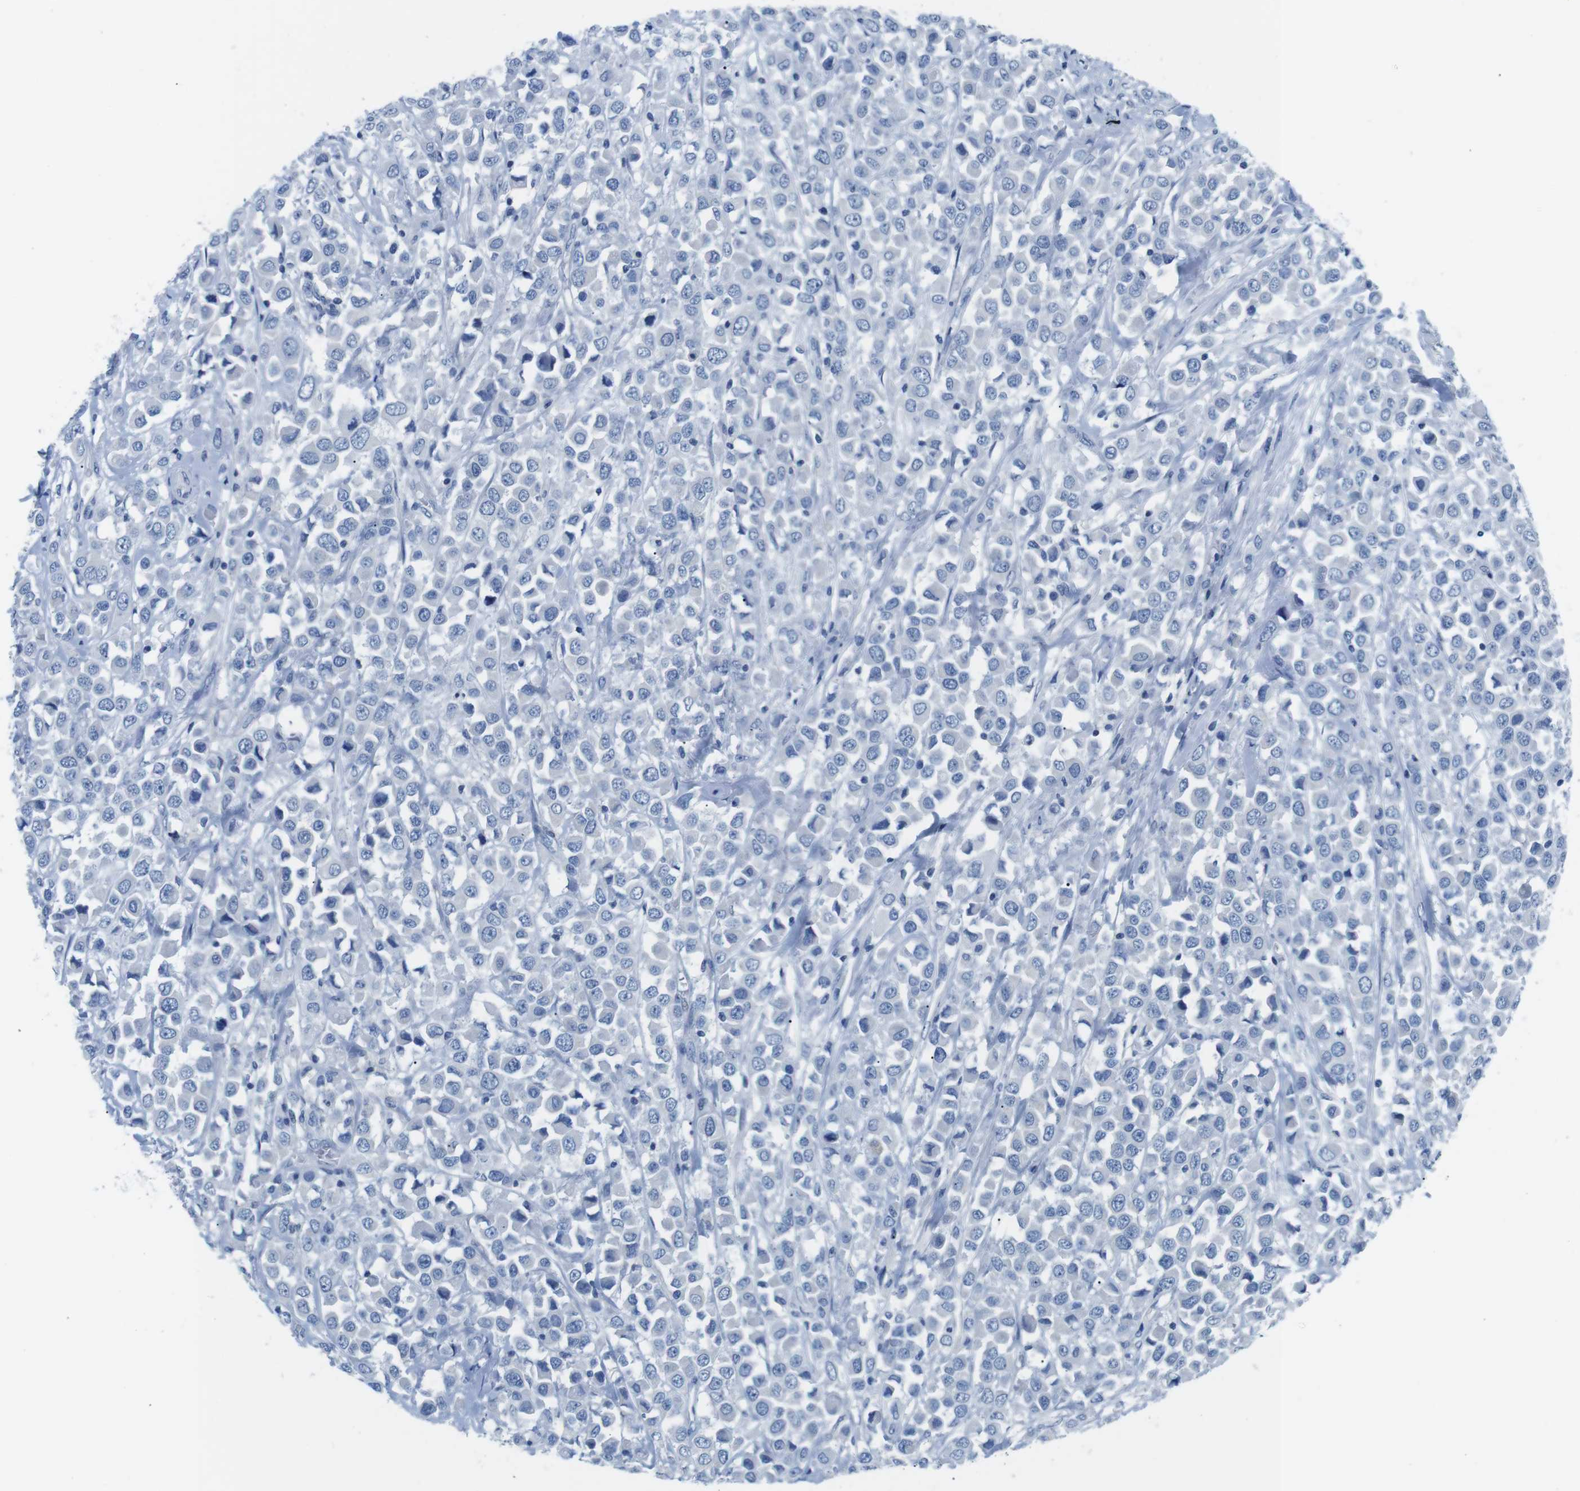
{"staining": {"intensity": "negative", "quantity": "none", "location": "none"}, "tissue": "breast cancer", "cell_type": "Tumor cells", "image_type": "cancer", "snomed": [{"axis": "morphology", "description": "Duct carcinoma"}, {"axis": "topography", "description": "Breast"}], "caption": "There is no significant staining in tumor cells of intraductal carcinoma (breast).", "gene": "MUC2", "patient": {"sex": "female", "age": 61}}